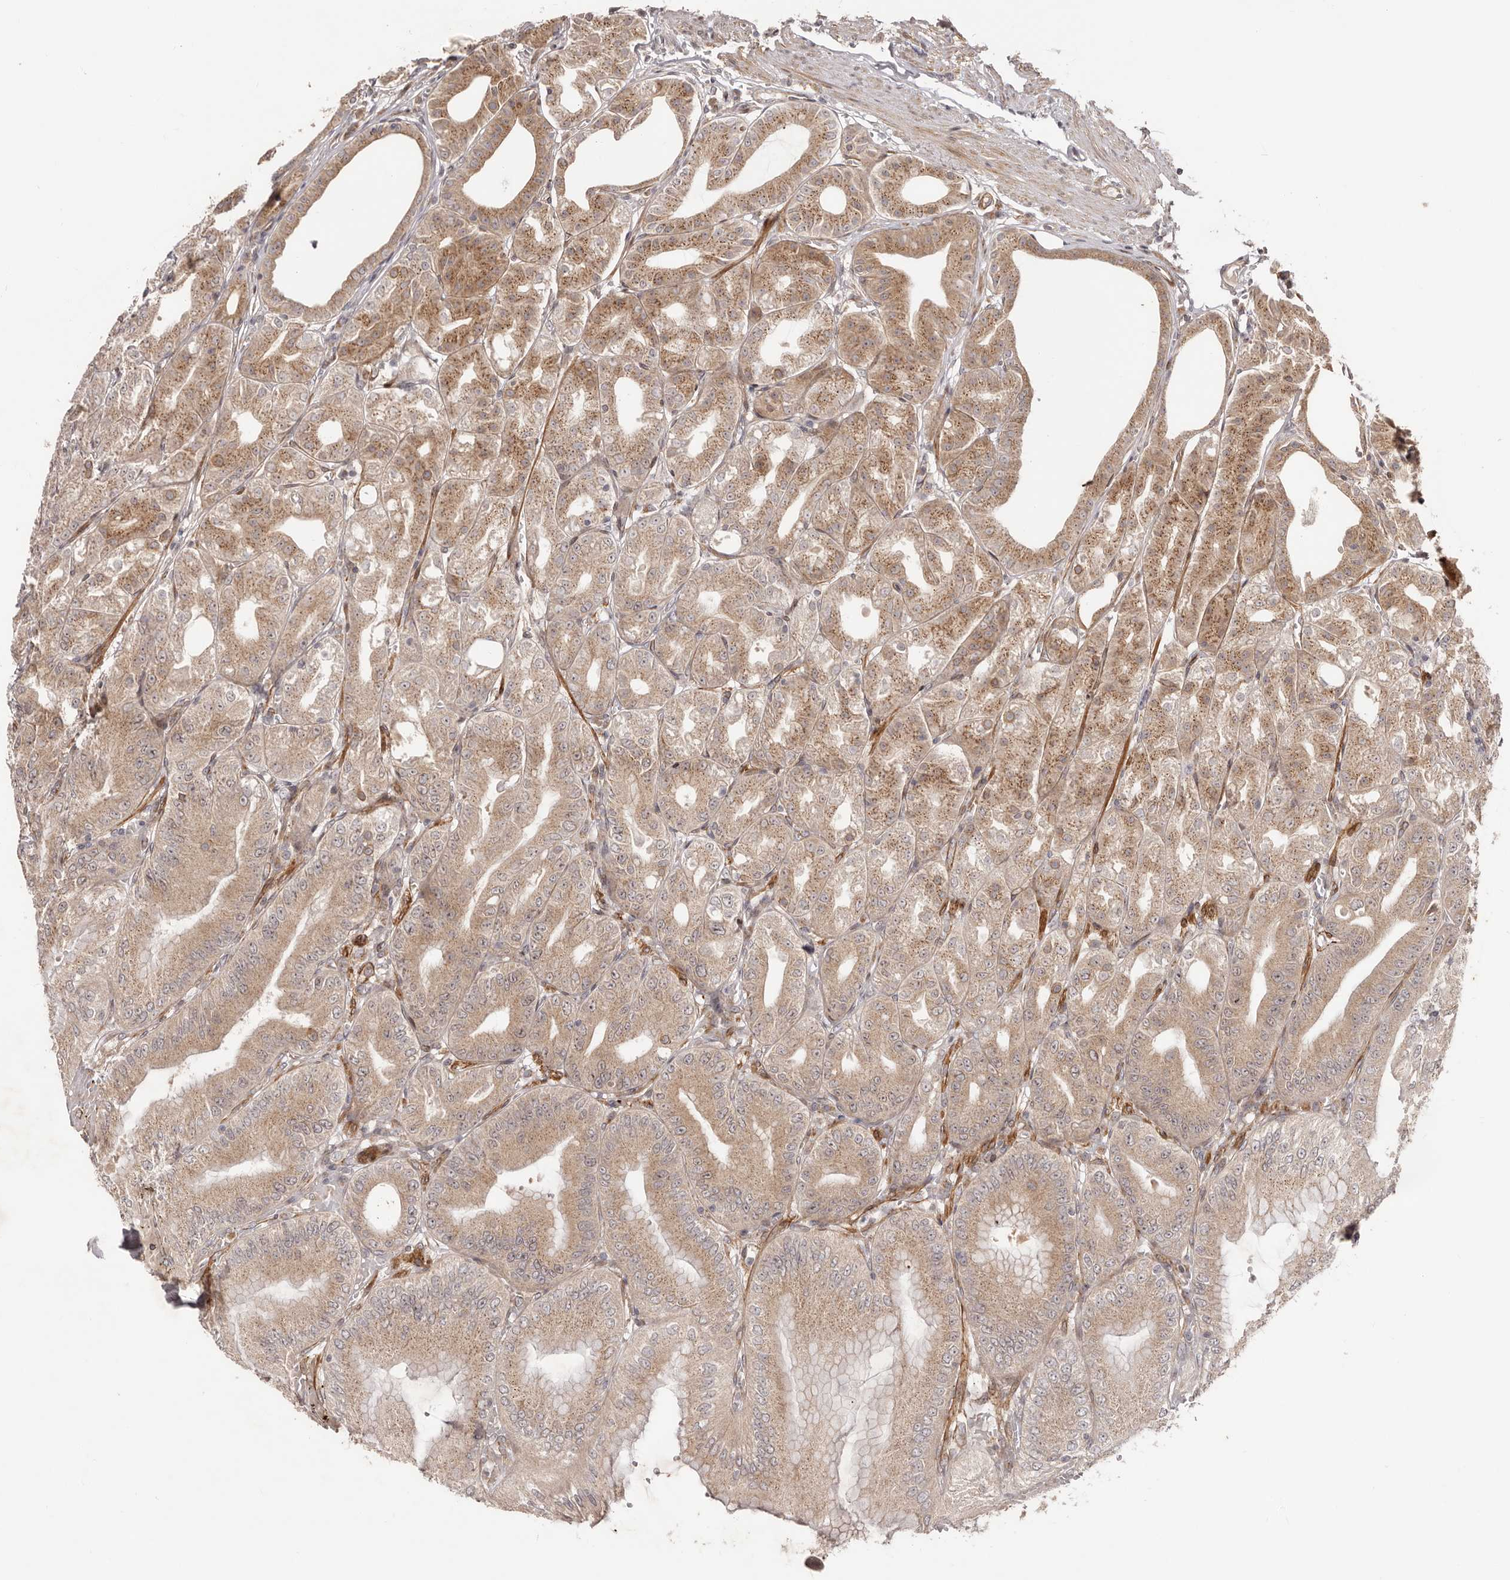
{"staining": {"intensity": "moderate", "quantity": ">75%", "location": "cytoplasmic/membranous"}, "tissue": "stomach", "cell_type": "Glandular cells", "image_type": "normal", "snomed": [{"axis": "morphology", "description": "Normal tissue, NOS"}, {"axis": "topography", "description": "Stomach, lower"}], "caption": "Stomach stained with DAB immunohistochemistry reveals medium levels of moderate cytoplasmic/membranous expression in about >75% of glandular cells.", "gene": "MICAL2", "patient": {"sex": "male", "age": 71}}